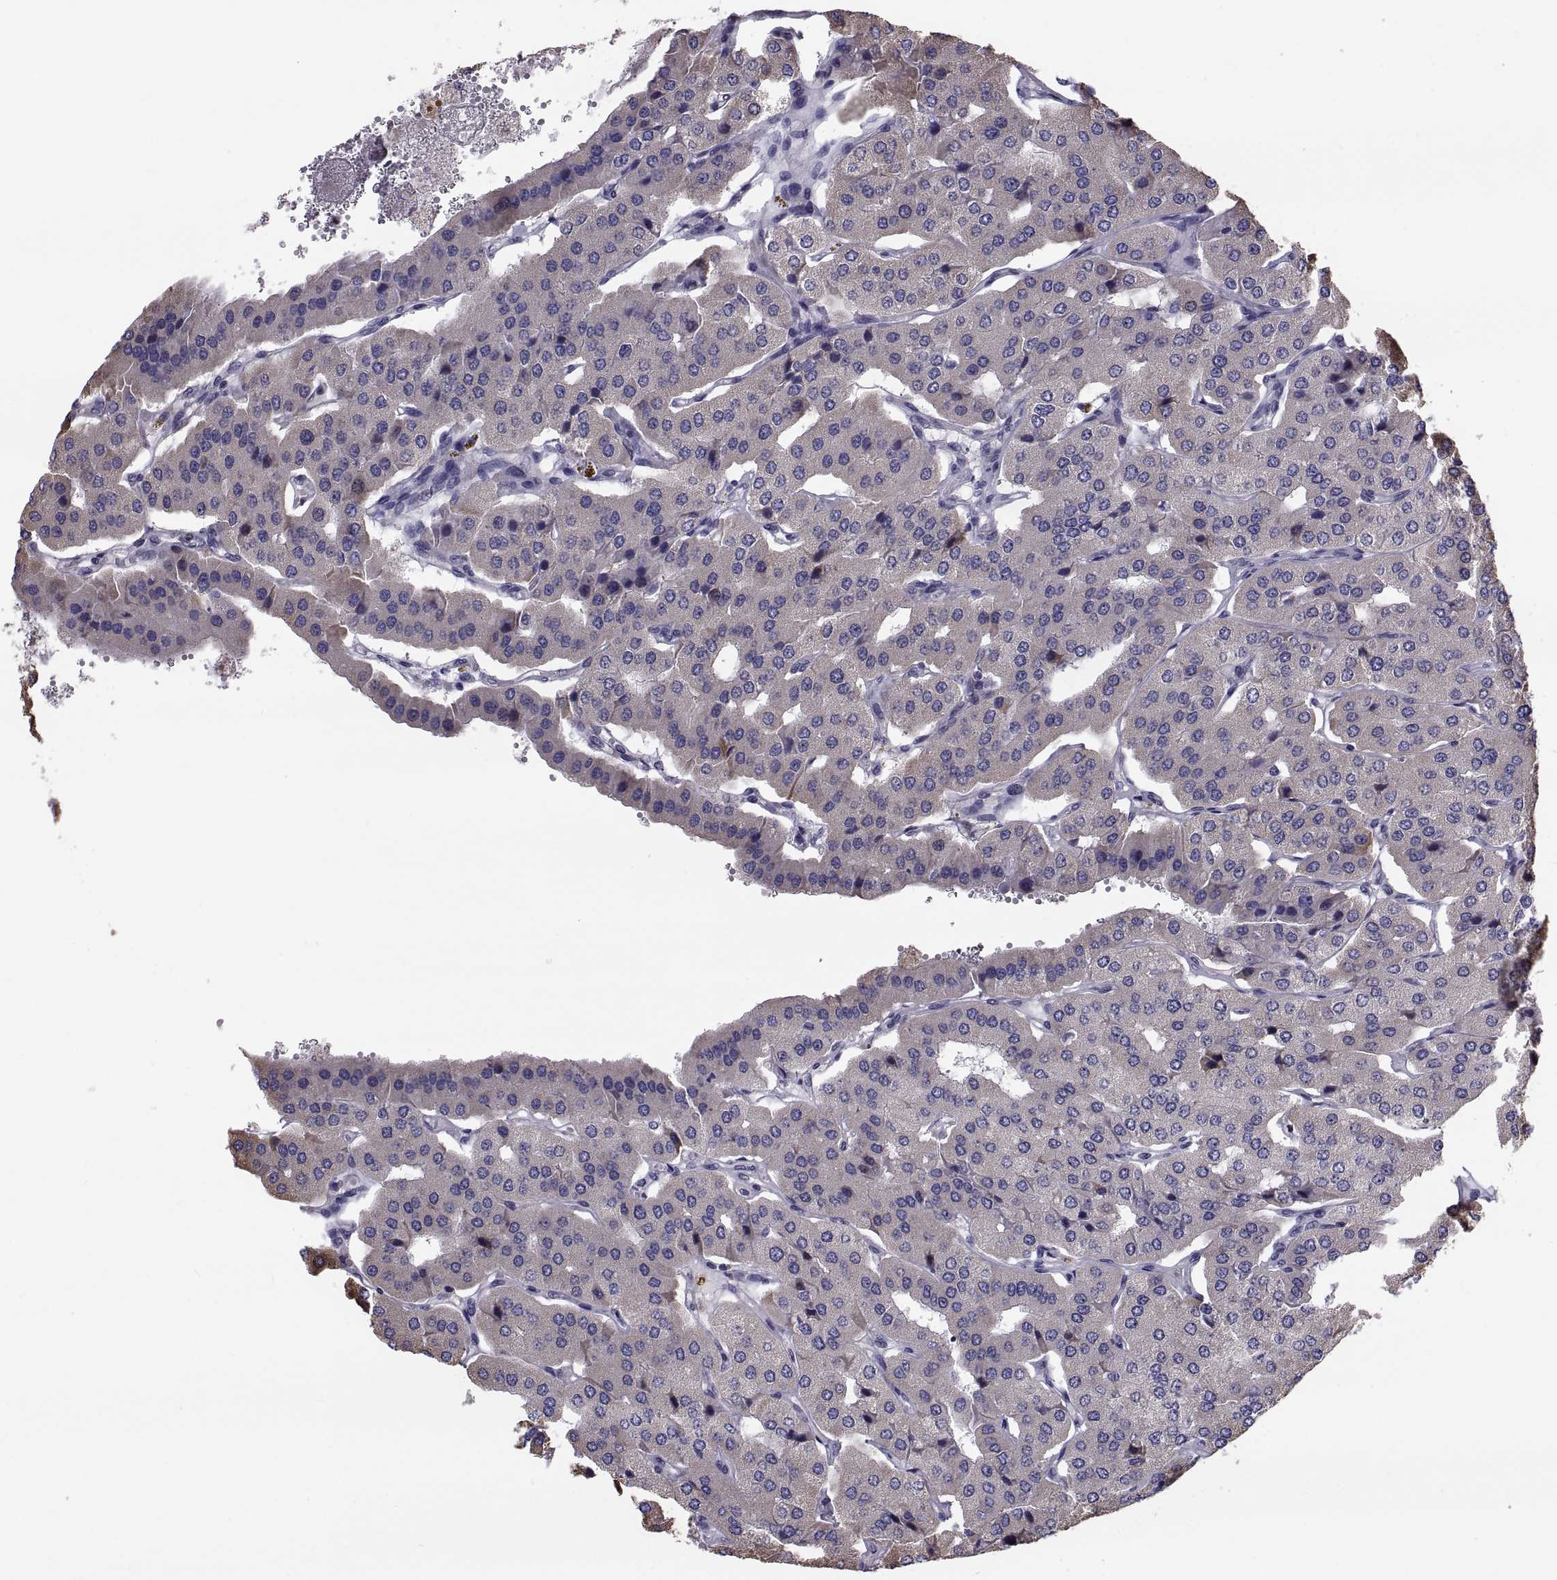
{"staining": {"intensity": "weak", "quantity": "<25%", "location": "cytoplasmic/membranous"}, "tissue": "parathyroid gland", "cell_type": "Glandular cells", "image_type": "normal", "snomed": [{"axis": "morphology", "description": "Normal tissue, NOS"}, {"axis": "morphology", "description": "Adenoma, NOS"}, {"axis": "topography", "description": "Parathyroid gland"}], "caption": "Glandular cells are negative for brown protein staining in benign parathyroid gland.", "gene": "ANO1", "patient": {"sex": "female", "age": 86}}